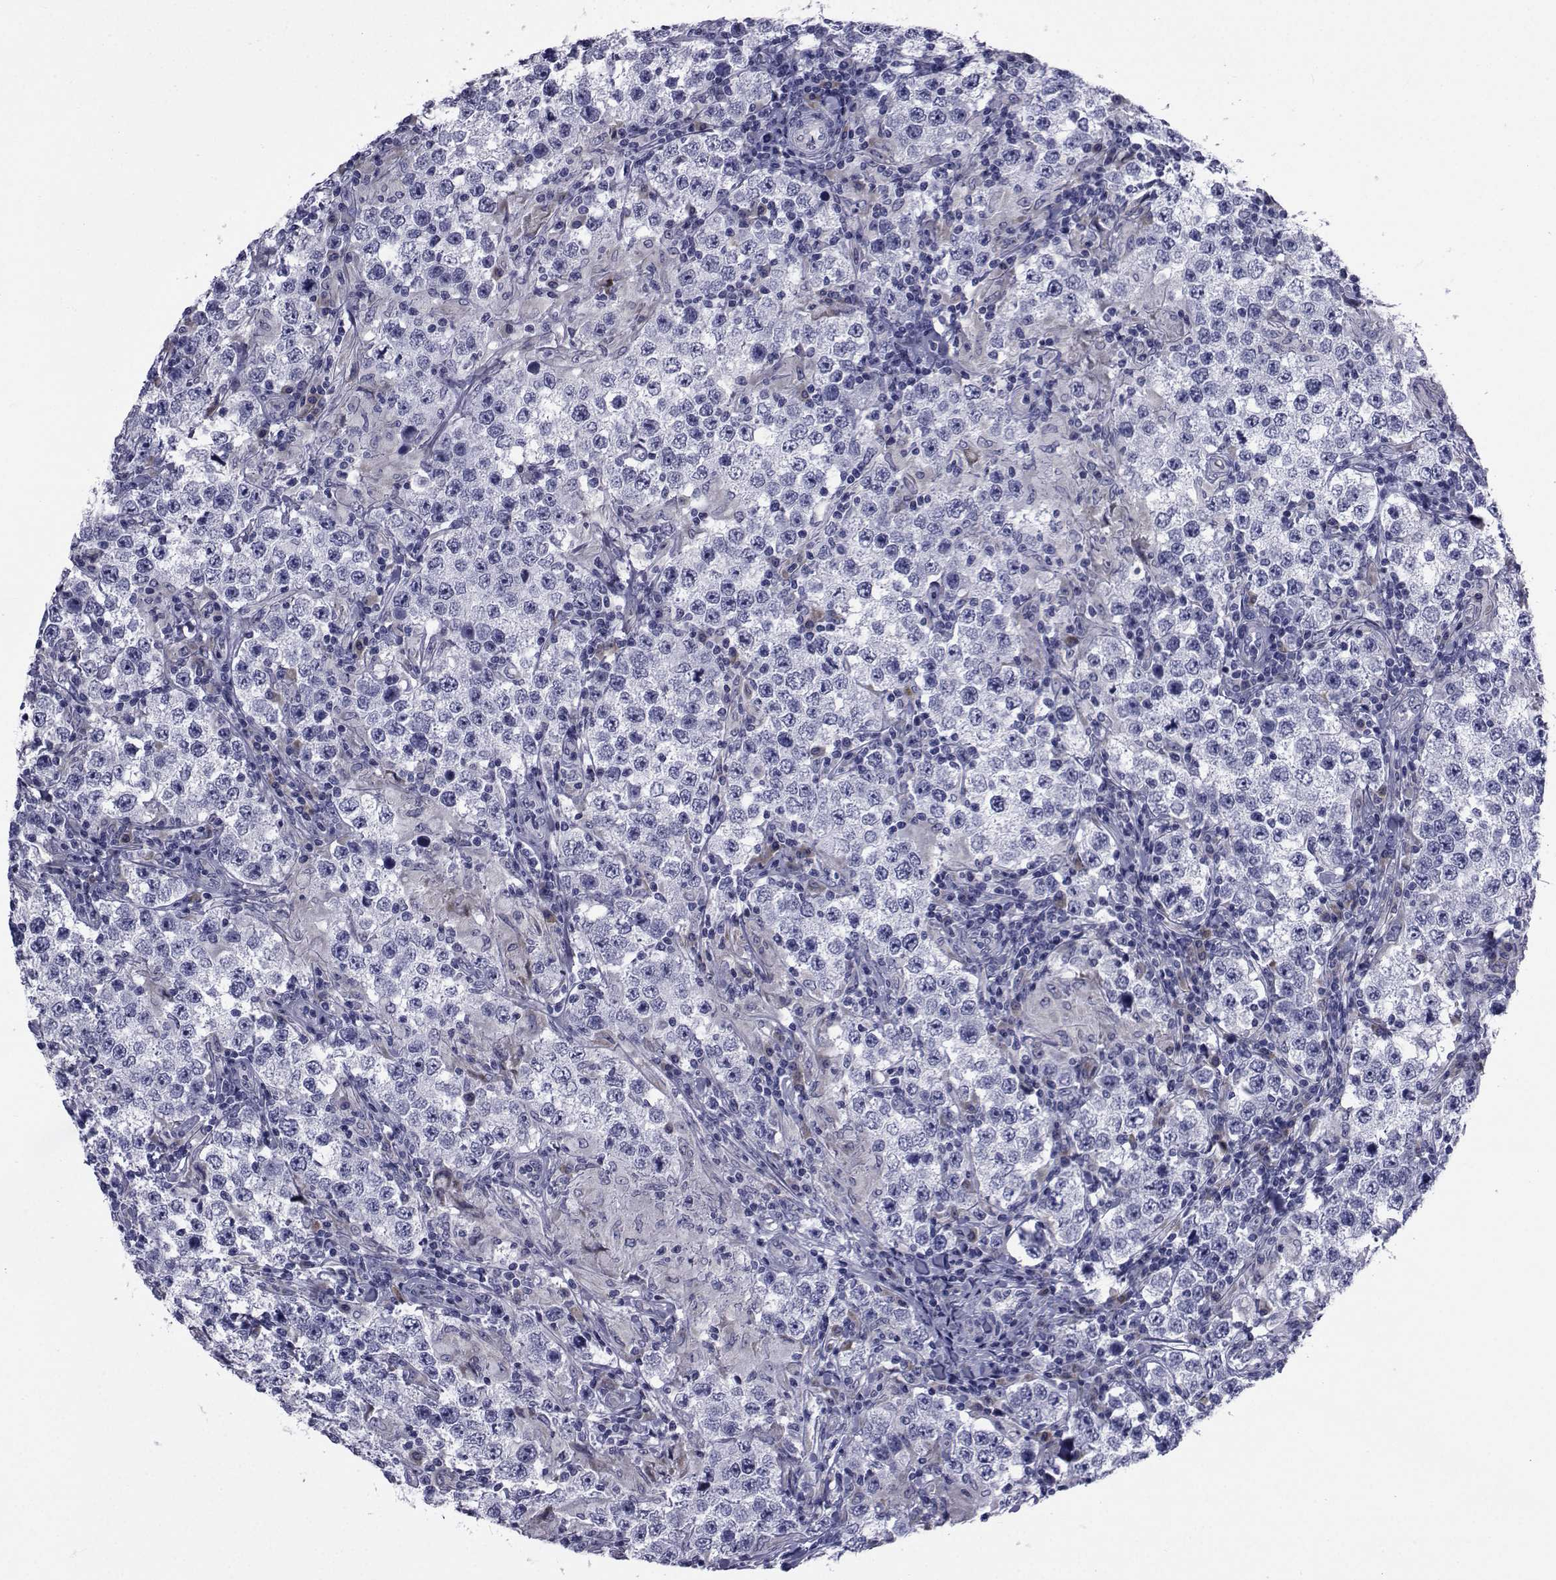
{"staining": {"intensity": "negative", "quantity": "none", "location": "none"}, "tissue": "testis cancer", "cell_type": "Tumor cells", "image_type": "cancer", "snomed": [{"axis": "morphology", "description": "Seminoma, NOS"}, {"axis": "morphology", "description": "Carcinoma, Embryonal, NOS"}, {"axis": "topography", "description": "Testis"}], "caption": "Human embryonal carcinoma (testis) stained for a protein using IHC demonstrates no positivity in tumor cells.", "gene": "ROPN1", "patient": {"sex": "male", "age": 41}}